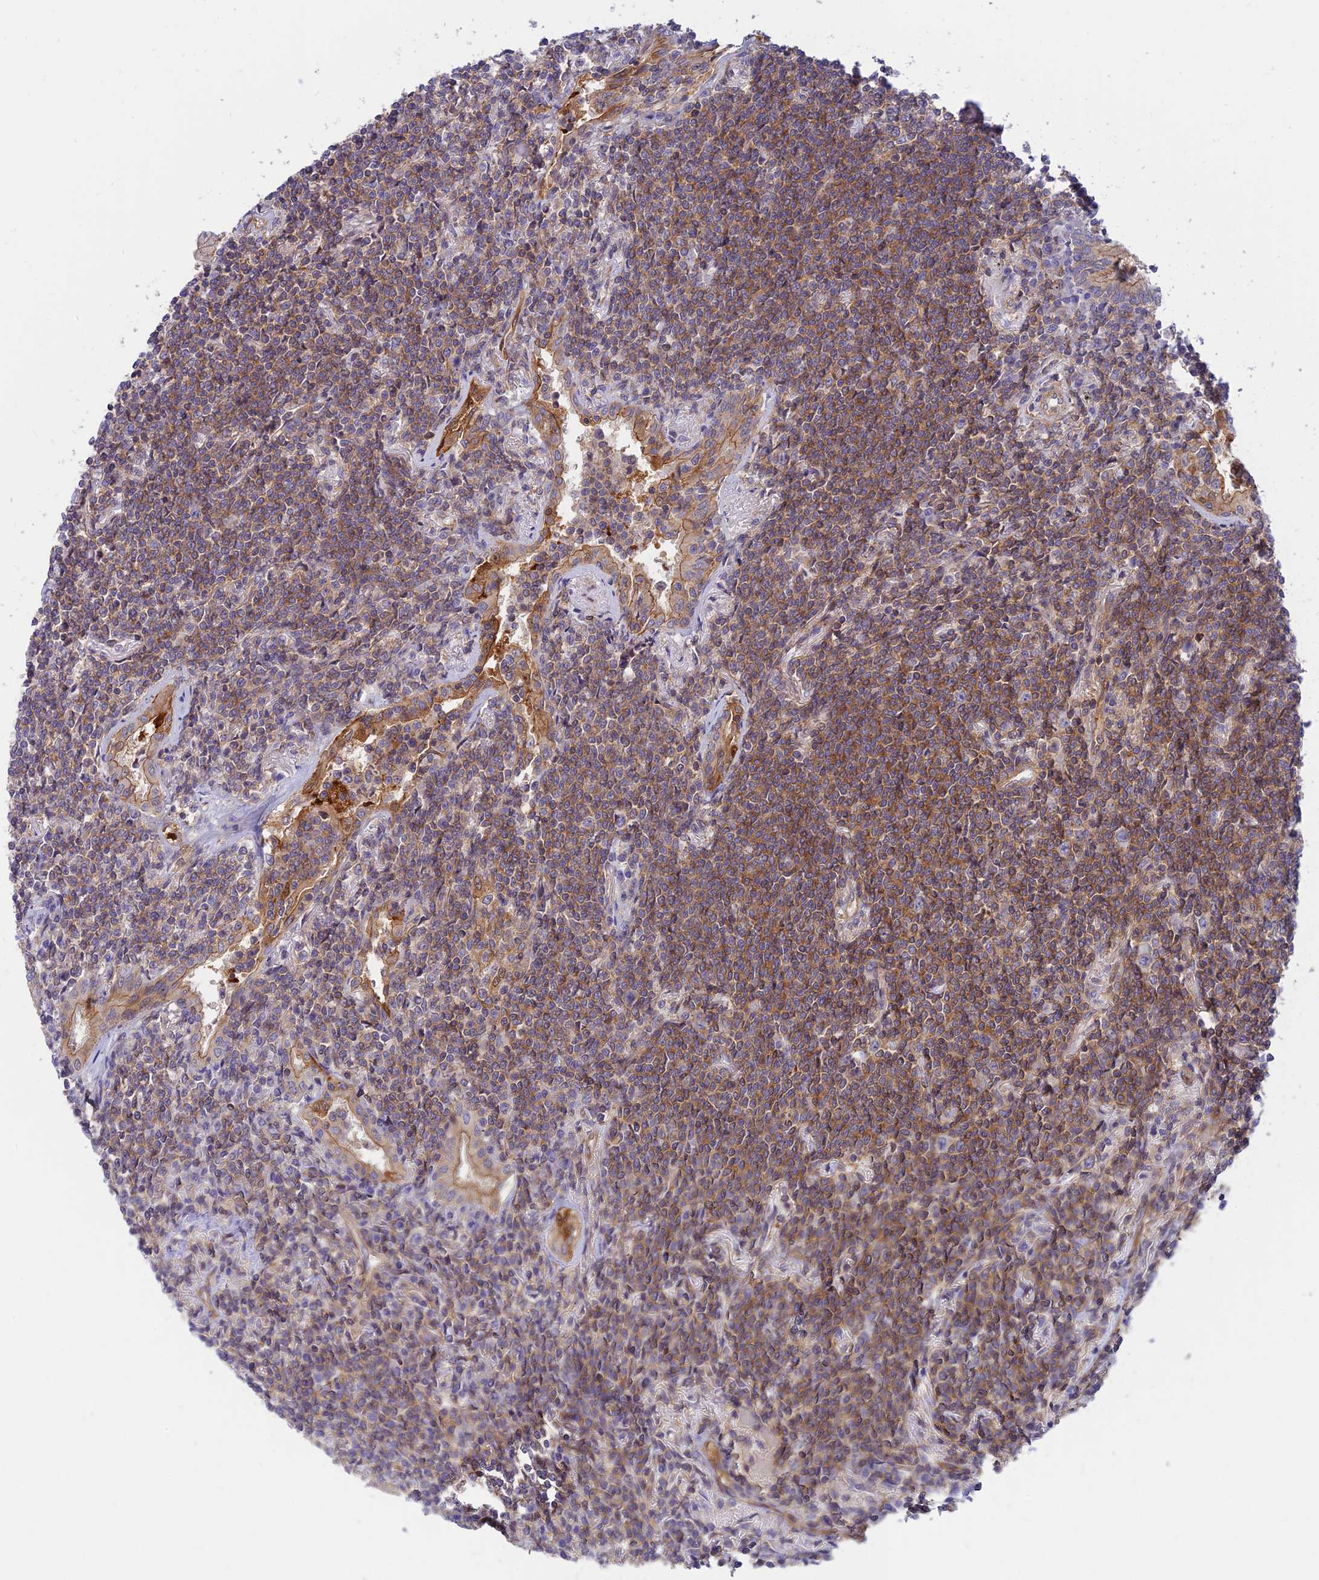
{"staining": {"intensity": "moderate", "quantity": ">75%", "location": "cytoplasmic/membranous"}, "tissue": "lymphoma", "cell_type": "Tumor cells", "image_type": "cancer", "snomed": [{"axis": "morphology", "description": "Malignant lymphoma, non-Hodgkin's type, Low grade"}, {"axis": "topography", "description": "Lung"}], "caption": "Immunohistochemical staining of human low-grade malignant lymphoma, non-Hodgkin's type reveals medium levels of moderate cytoplasmic/membranous protein expression in approximately >75% of tumor cells.", "gene": "PPP1R12C", "patient": {"sex": "female", "age": 71}}